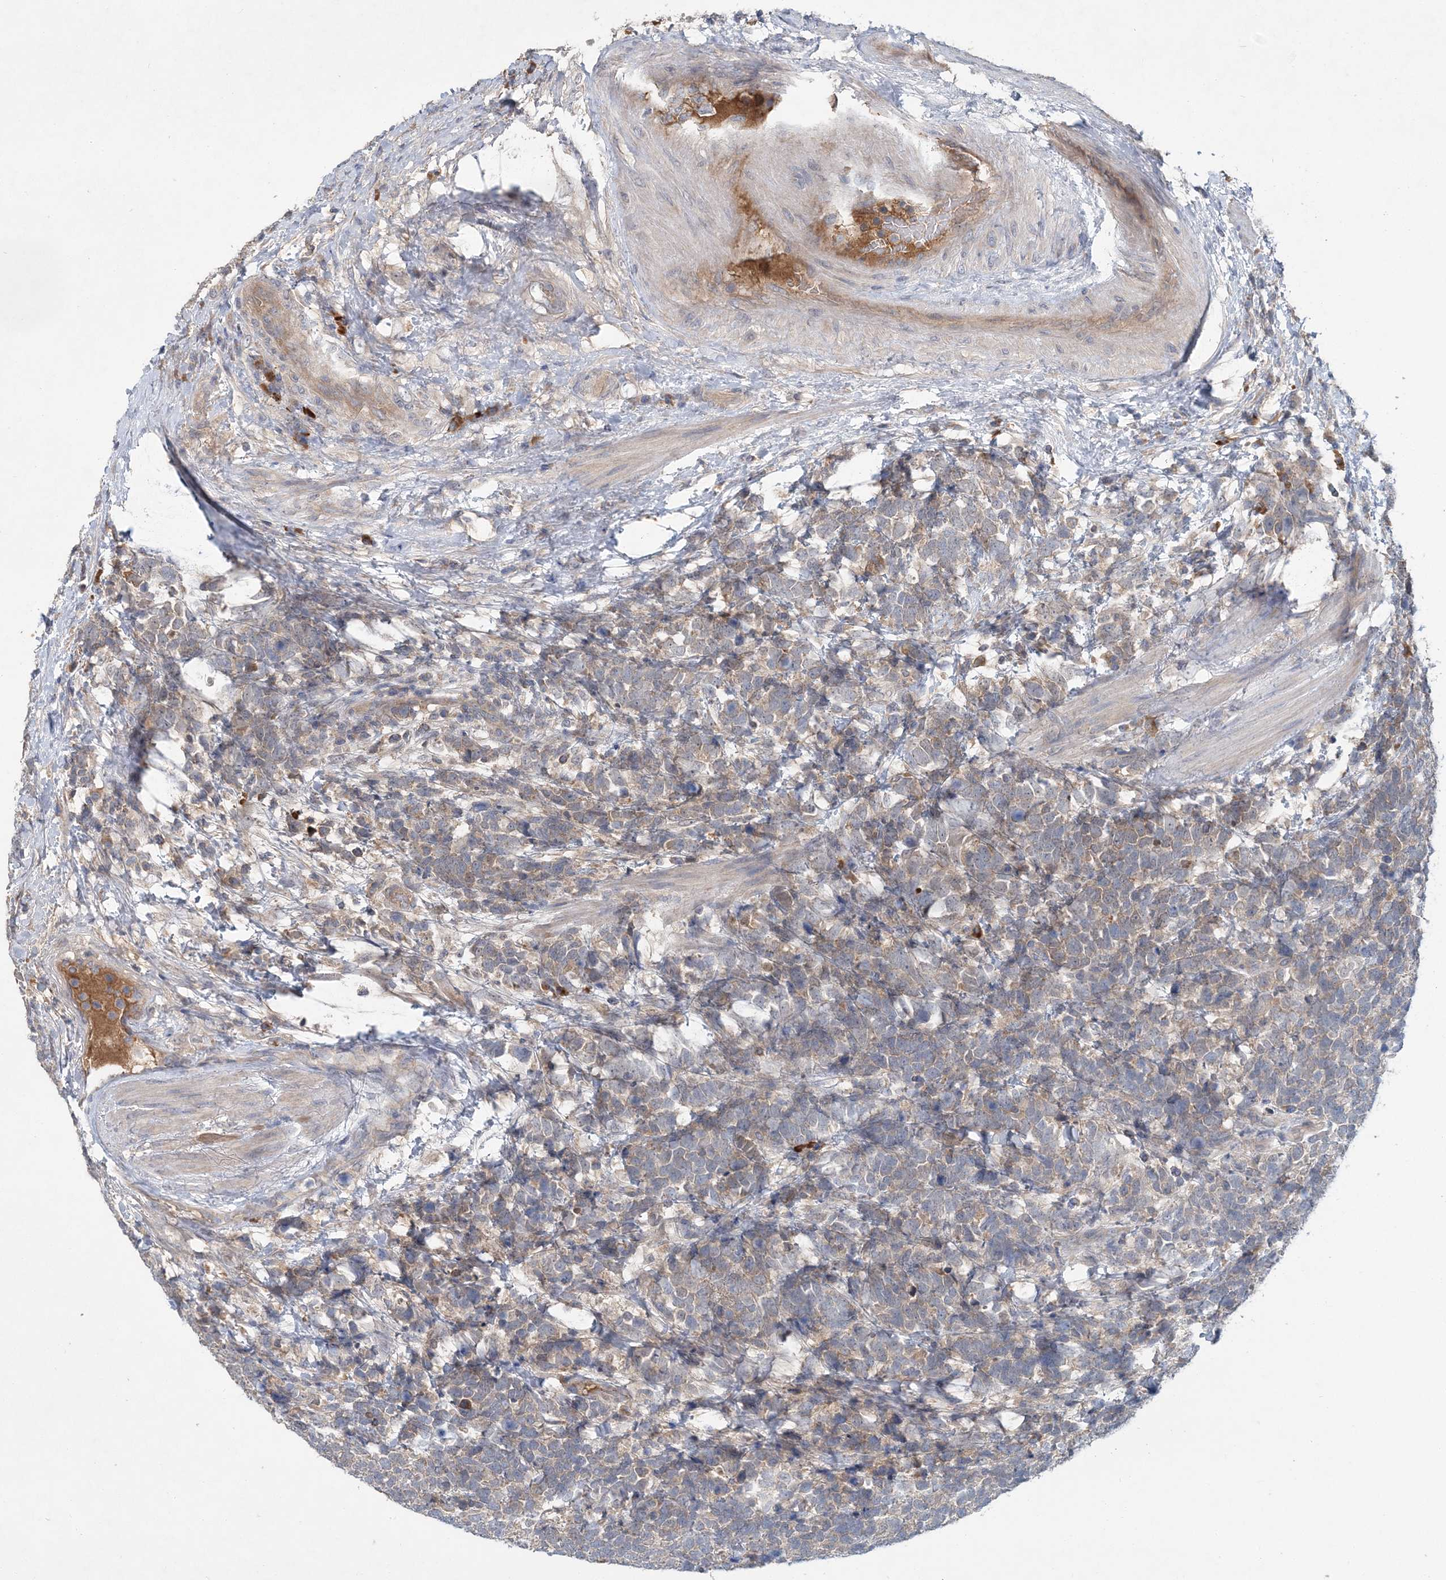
{"staining": {"intensity": "weak", "quantity": "<25%", "location": "cytoplasmic/membranous"}, "tissue": "urothelial cancer", "cell_type": "Tumor cells", "image_type": "cancer", "snomed": [{"axis": "morphology", "description": "Urothelial carcinoma, High grade"}, {"axis": "topography", "description": "Urinary bladder"}], "caption": "The micrograph shows no significant staining in tumor cells of urothelial cancer.", "gene": "RNF25", "patient": {"sex": "female", "age": 82}}